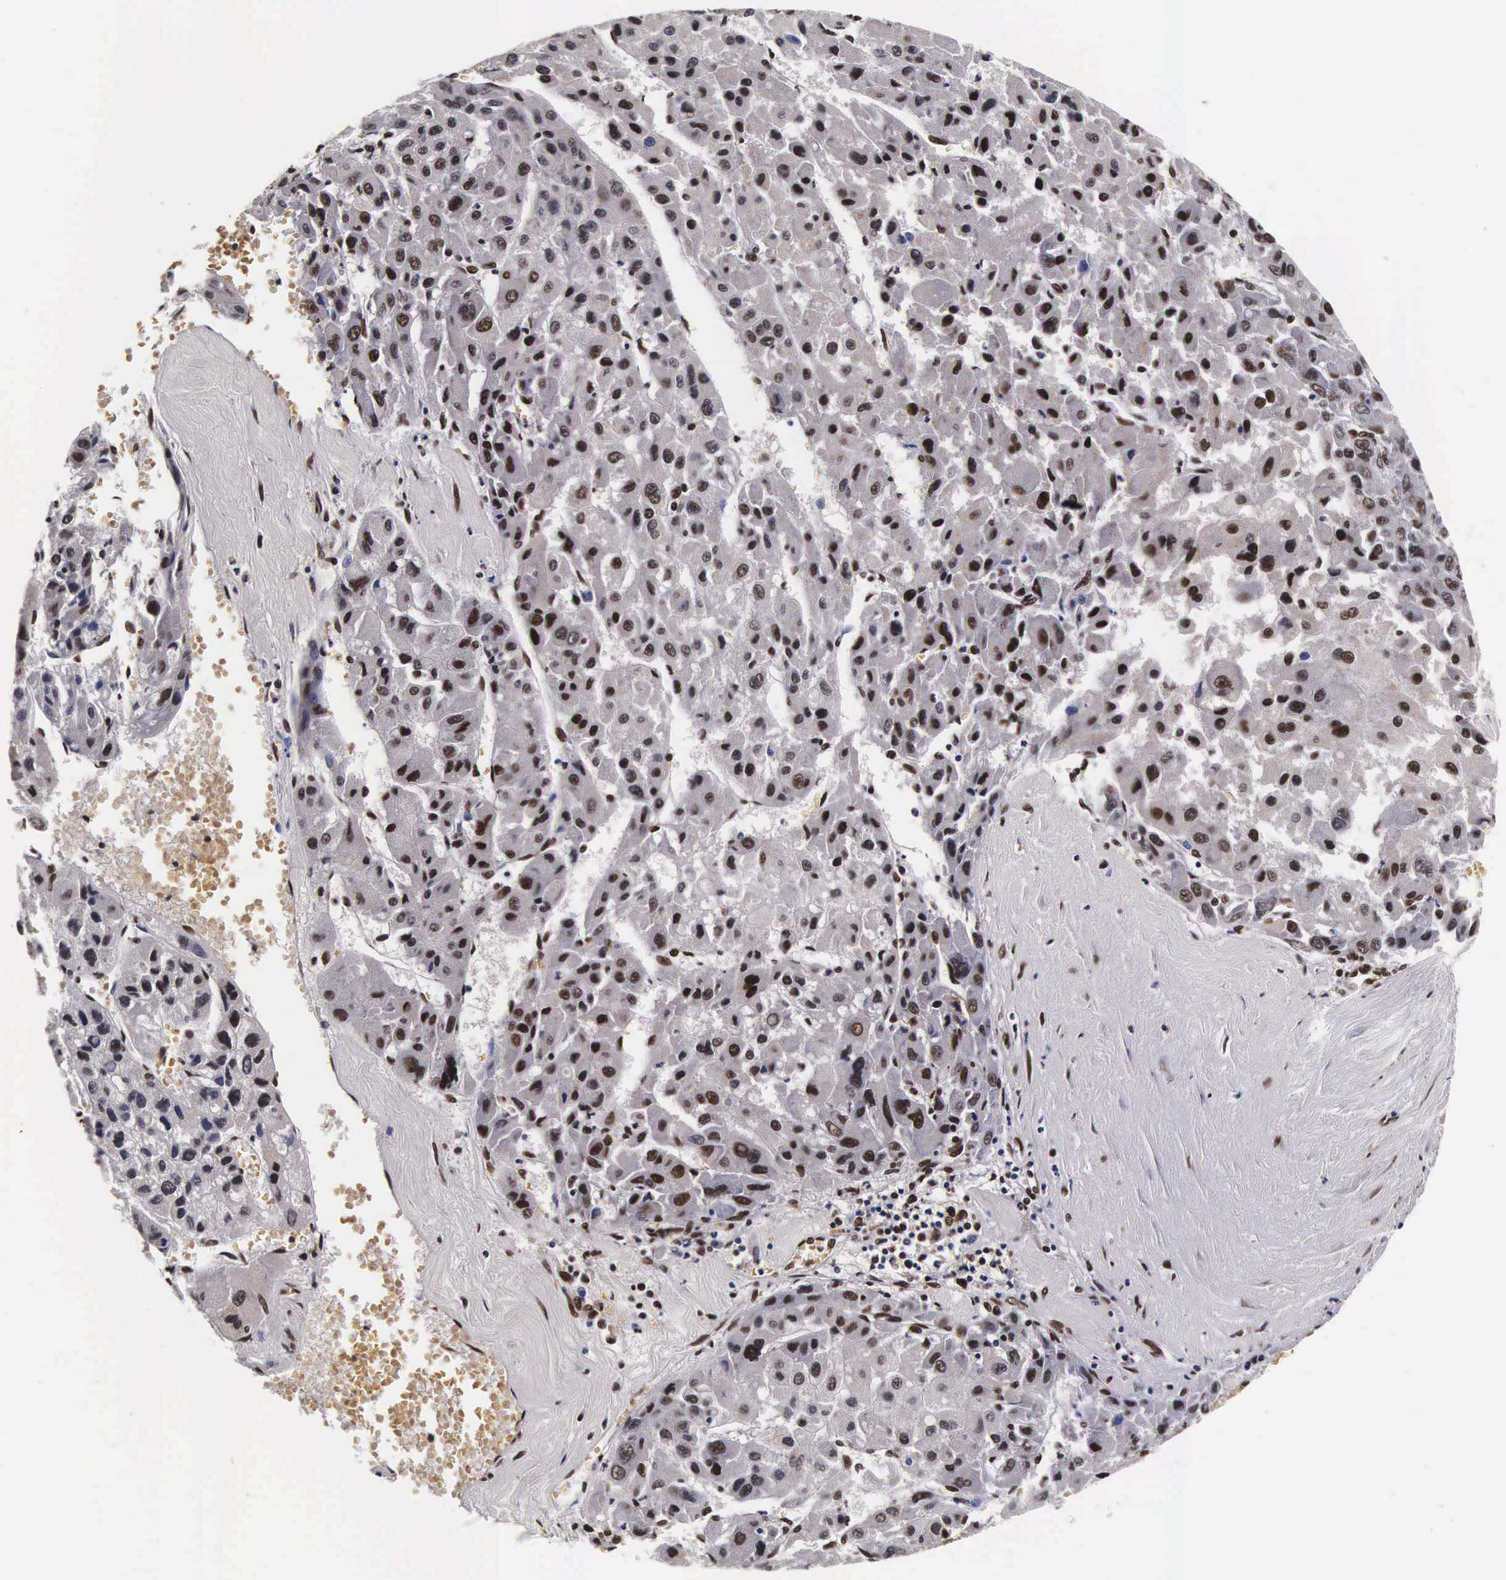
{"staining": {"intensity": "moderate", "quantity": ">75%", "location": "nuclear"}, "tissue": "liver cancer", "cell_type": "Tumor cells", "image_type": "cancer", "snomed": [{"axis": "morphology", "description": "Carcinoma, Hepatocellular, NOS"}, {"axis": "topography", "description": "Liver"}], "caption": "Liver cancer stained for a protein (brown) shows moderate nuclear positive positivity in approximately >75% of tumor cells.", "gene": "PABPN1", "patient": {"sex": "male", "age": 64}}